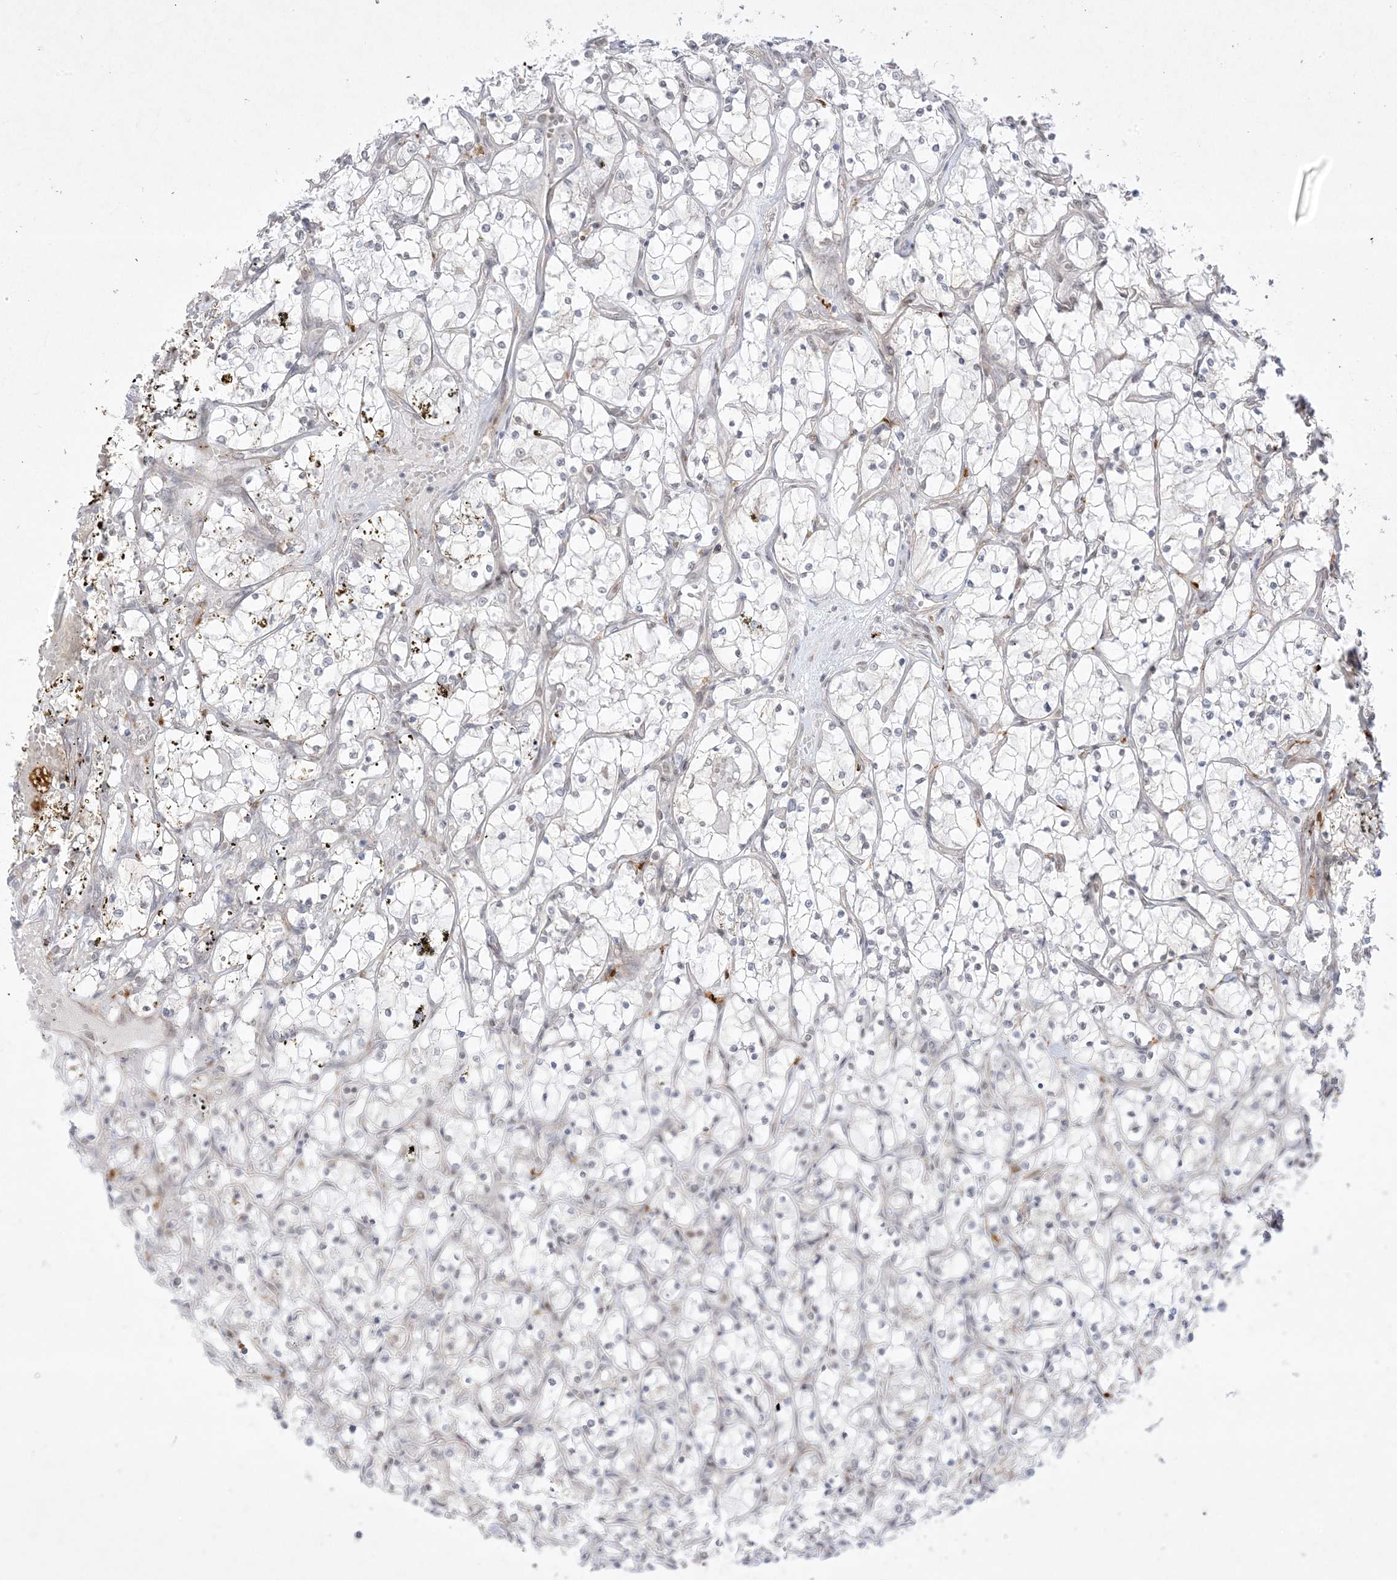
{"staining": {"intensity": "negative", "quantity": "none", "location": "none"}, "tissue": "renal cancer", "cell_type": "Tumor cells", "image_type": "cancer", "snomed": [{"axis": "morphology", "description": "Adenocarcinoma, NOS"}, {"axis": "topography", "description": "Kidney"}], "caption": "A high-resolution micrograph shows IHC staining of renal cancer, which reveals no significant expression in tumor cells.", "gene": "PTK6", "patient": {"sex": "female", "age": 69}}